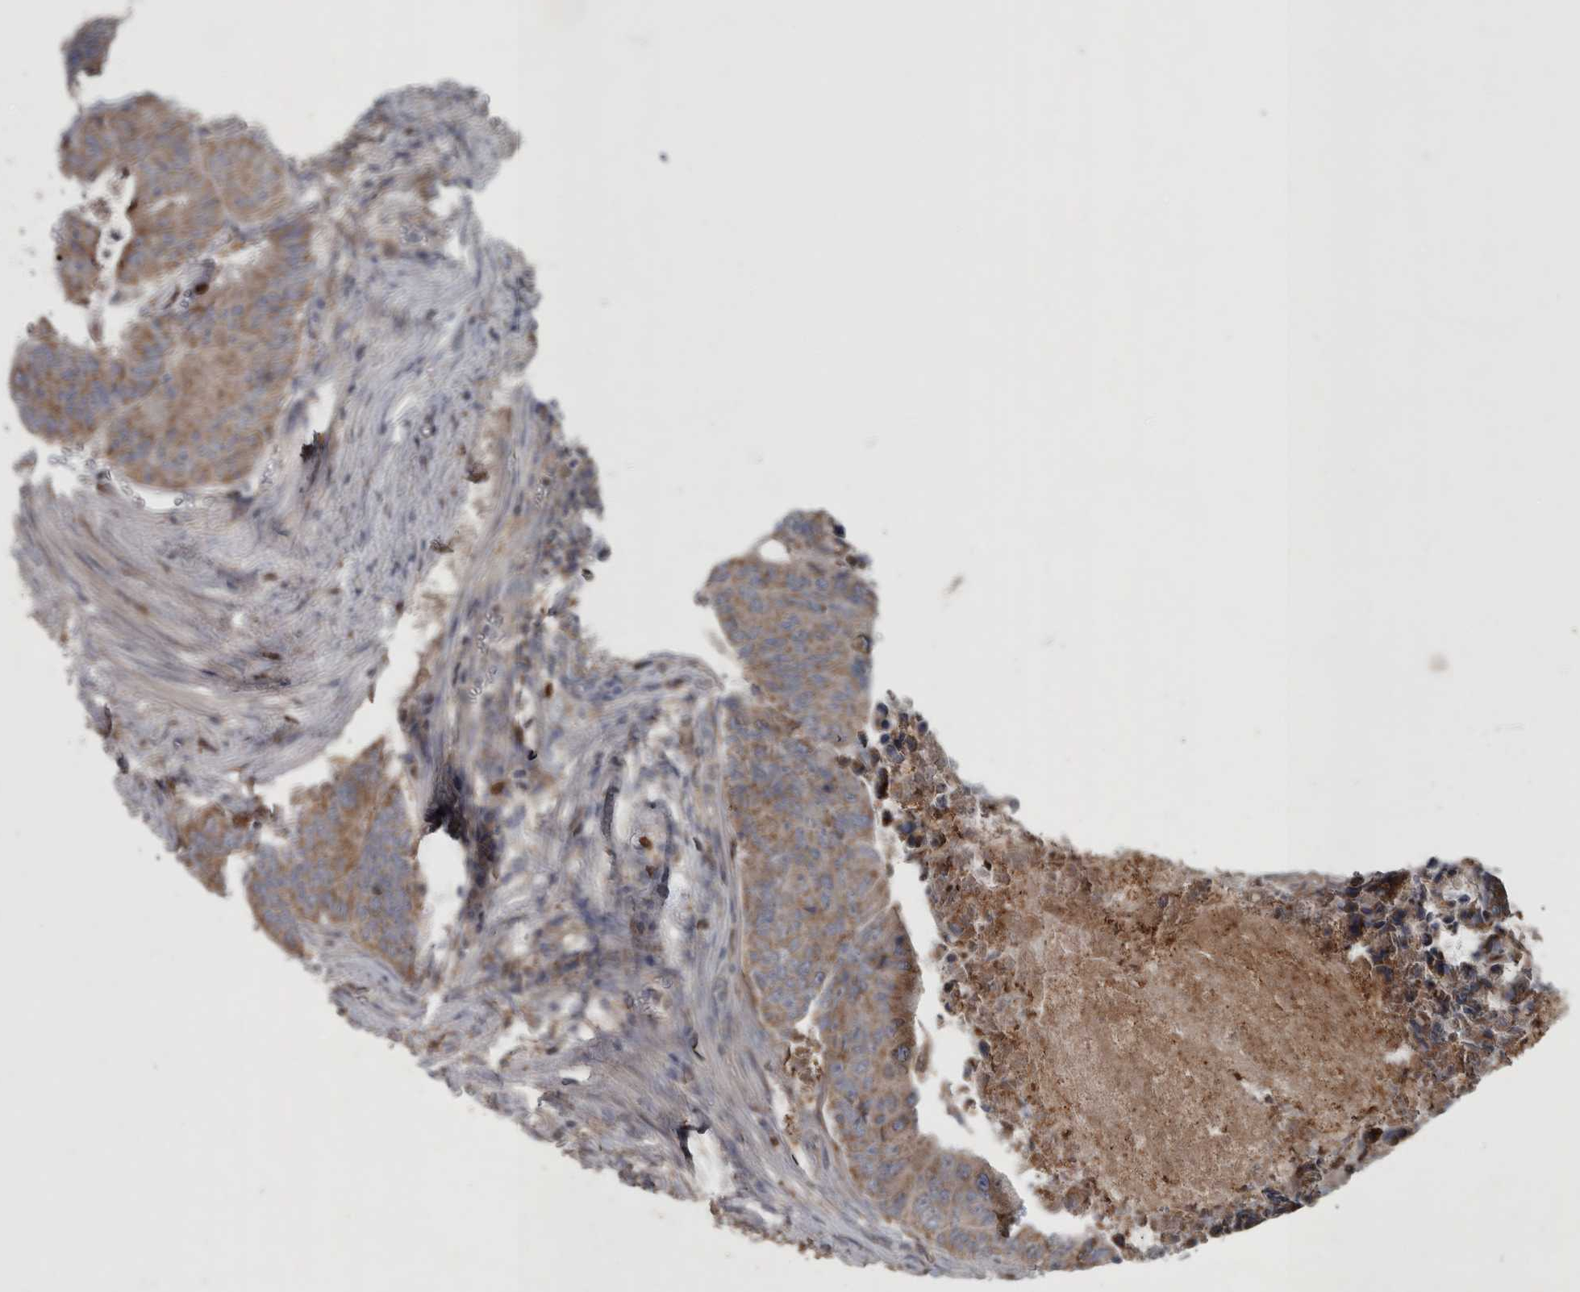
{"staining": {"intensity": "moderate", "quantity": ">75%", "location": "cytoplasmic/membranous"}, "tissue": "colorectal cancer", "cell_type": "Tumor cells", "image_type": "cancer", "snomed": [{"axis": "morphology", "description": "Adenocarcinoma, NOS"}, {"axis": "topography", "description": "Colon"}], "caption": "A micrograph of human colorectal adenocarcinoma stained for a protein exhibits moderate cytoplasmic/membranous brown staining in tumor cells.", "gene": "PPP1R3C", "patient": {"sex": "male", "age": 87}}